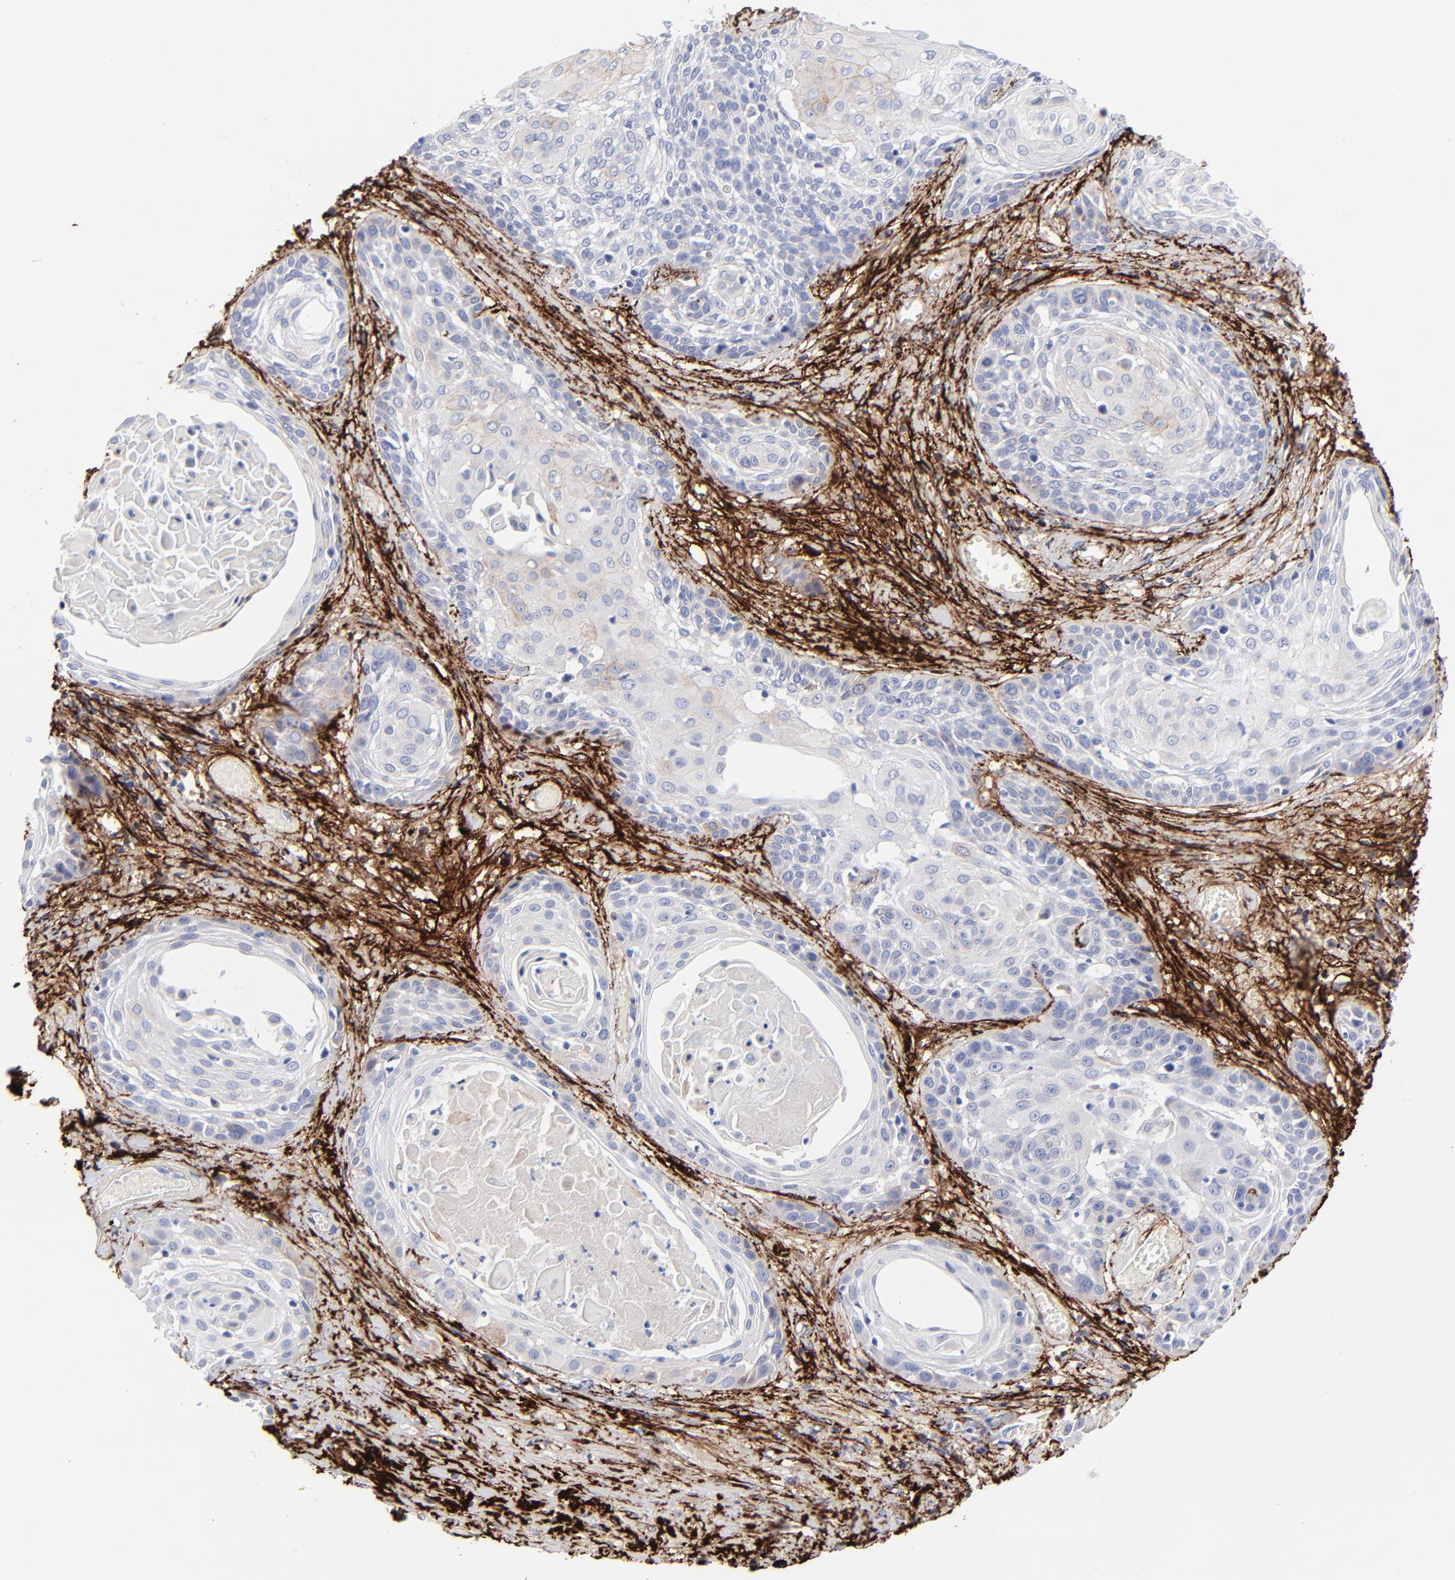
{"staining": {"intensity": "negative", "quantity": "none", "location": "none"}, "tissue": "cervical cancer", "cell_type": "Tumor cells", "image_type": "cancer", "snomed": [{"axis": "morphology", "description": "Squamous cell carcinoma, NOS"}, {"axis": "topography", "description": "Cervix"}], "caption": "Tumor cells show no significant staining in cervical squamous cell carcinoma.", "gene": "FBLN2", "patient": {"sex": "female", "age": 57}}